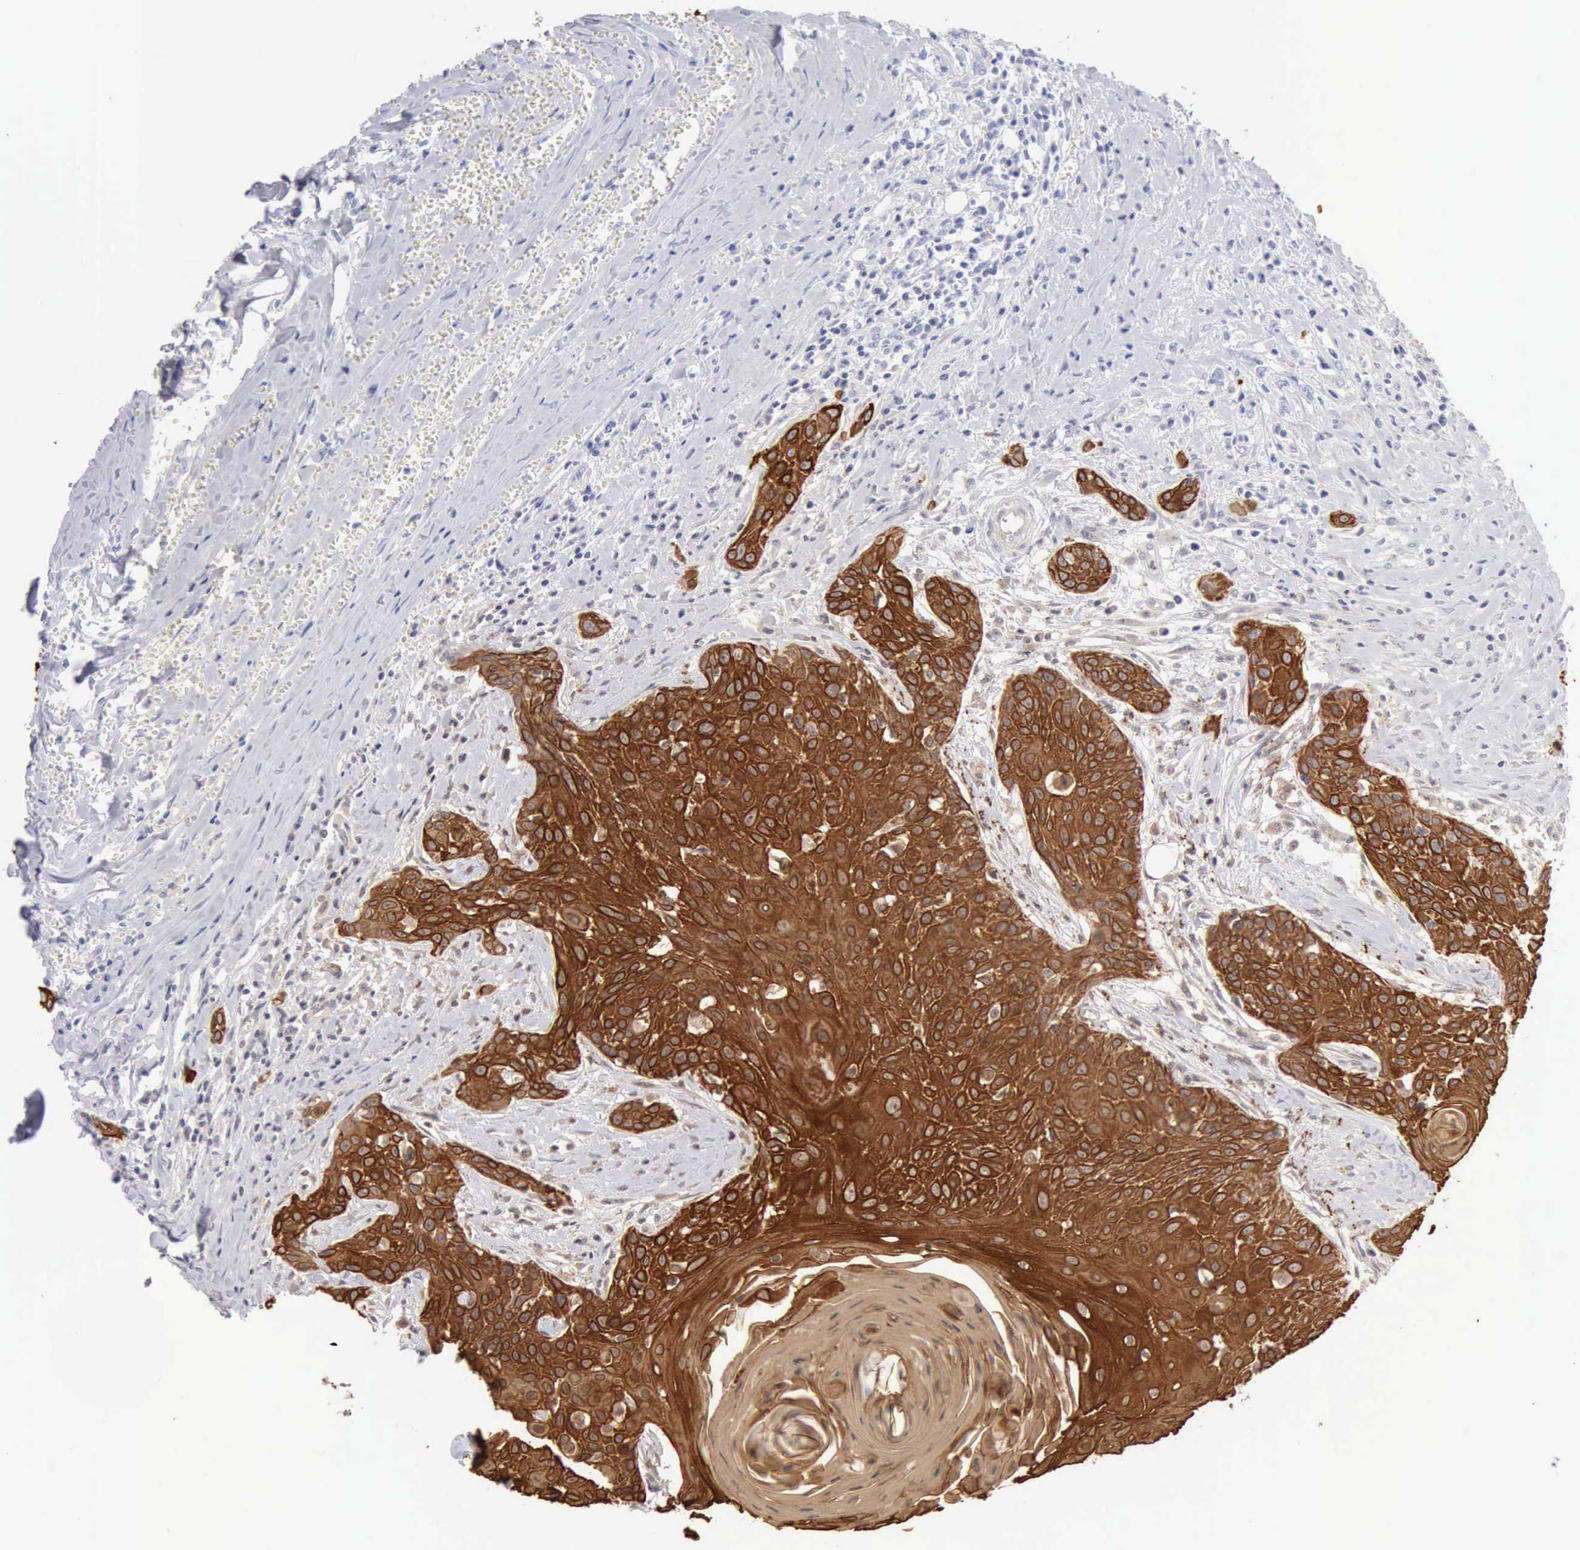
{"staining": {"intensity": "strong", "quantity": ">75%", "location": "cytoplasmic/membranous"}, "tissue": "head and neck cancer", "cell_type": "Tumor cells", "image_type": "cancer", "snomed": [{"axis": "morphology", "description": "Squamous cell carcinoma, NOS"}, {"axis": "morphology", "description": "Squamous cell carcinoma, metastatic, NOS"}, {"axis": "topography", "description": "Lymph node"}, {"axis": "topography", "description": "Salivary gland"}, {"axis": "topography", "description": "Head-Neck"}], "caption": "Head and neck cancer (metastatic squamous cell carcinoma) stained with DAB (3,3'-diaminobenzidine) IHC shows high levels of strong cytoplasmic/membranous positivity in approximately >75% of tumor cells.", "gene": "KRT5", "patient": {"sex": "female", "age": 74}}